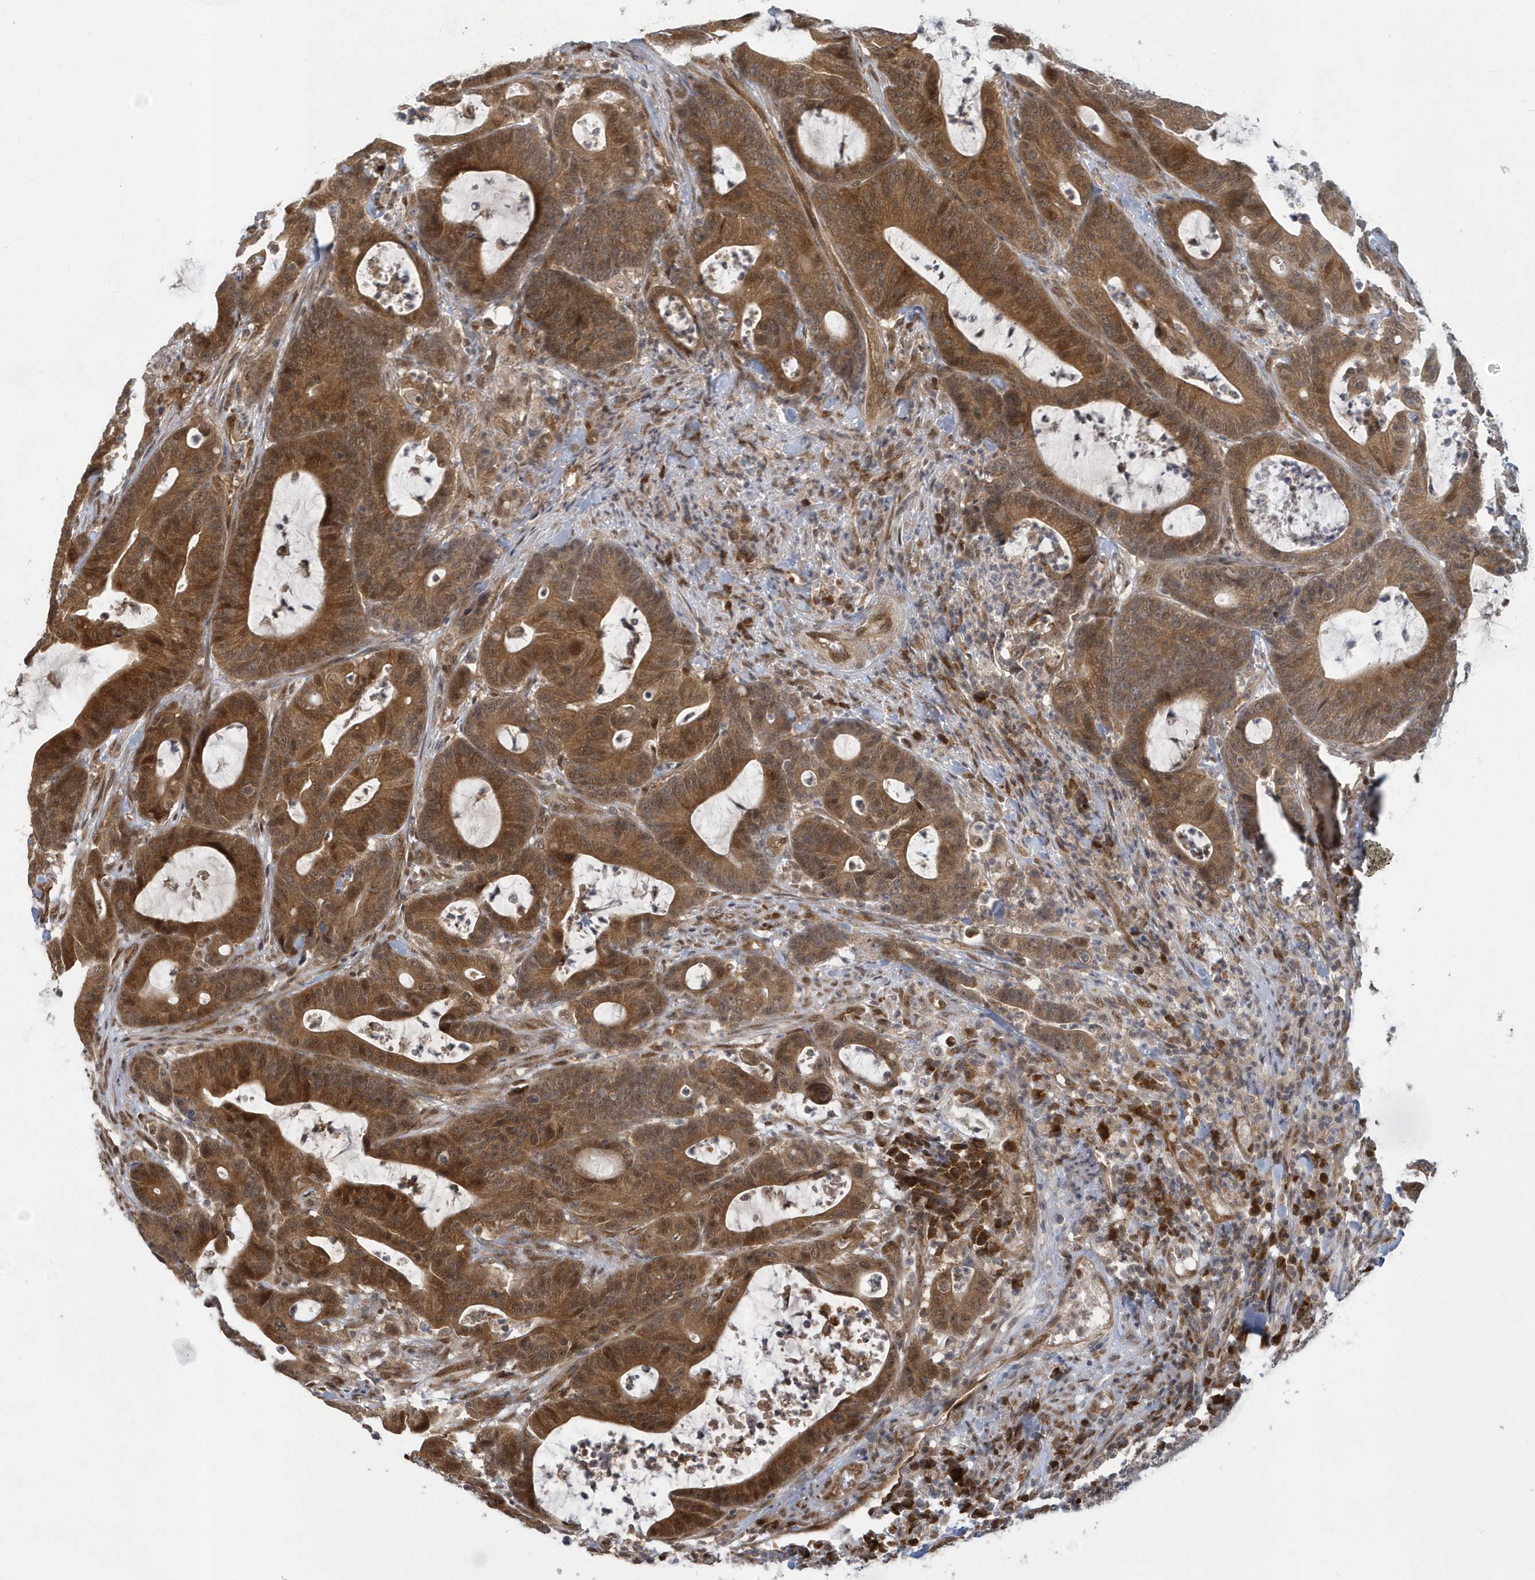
{"staining": {"intensity": "strong", "quantity": ">75%", "location": "cytoplasmic/membranous"}, "tissue": "colorectal cancer", "cell_type": "Tumor cells", "image_type": "cancer", "snomed": [{"axis": "morphology", "description": "Adenocarcinoma, NOS"}, {"axis": "topography", "description": "Colon"}], "caption": "This histopathology image demonstrates immunohistochemistry (IHC) staining of human adenocarcinoma (colorectal), with high strong cytoplasmic/membranous expression in about >75% of tumor cells.", "gene": "ATG4A", "patient": {"sex": "female", "age": 84}}